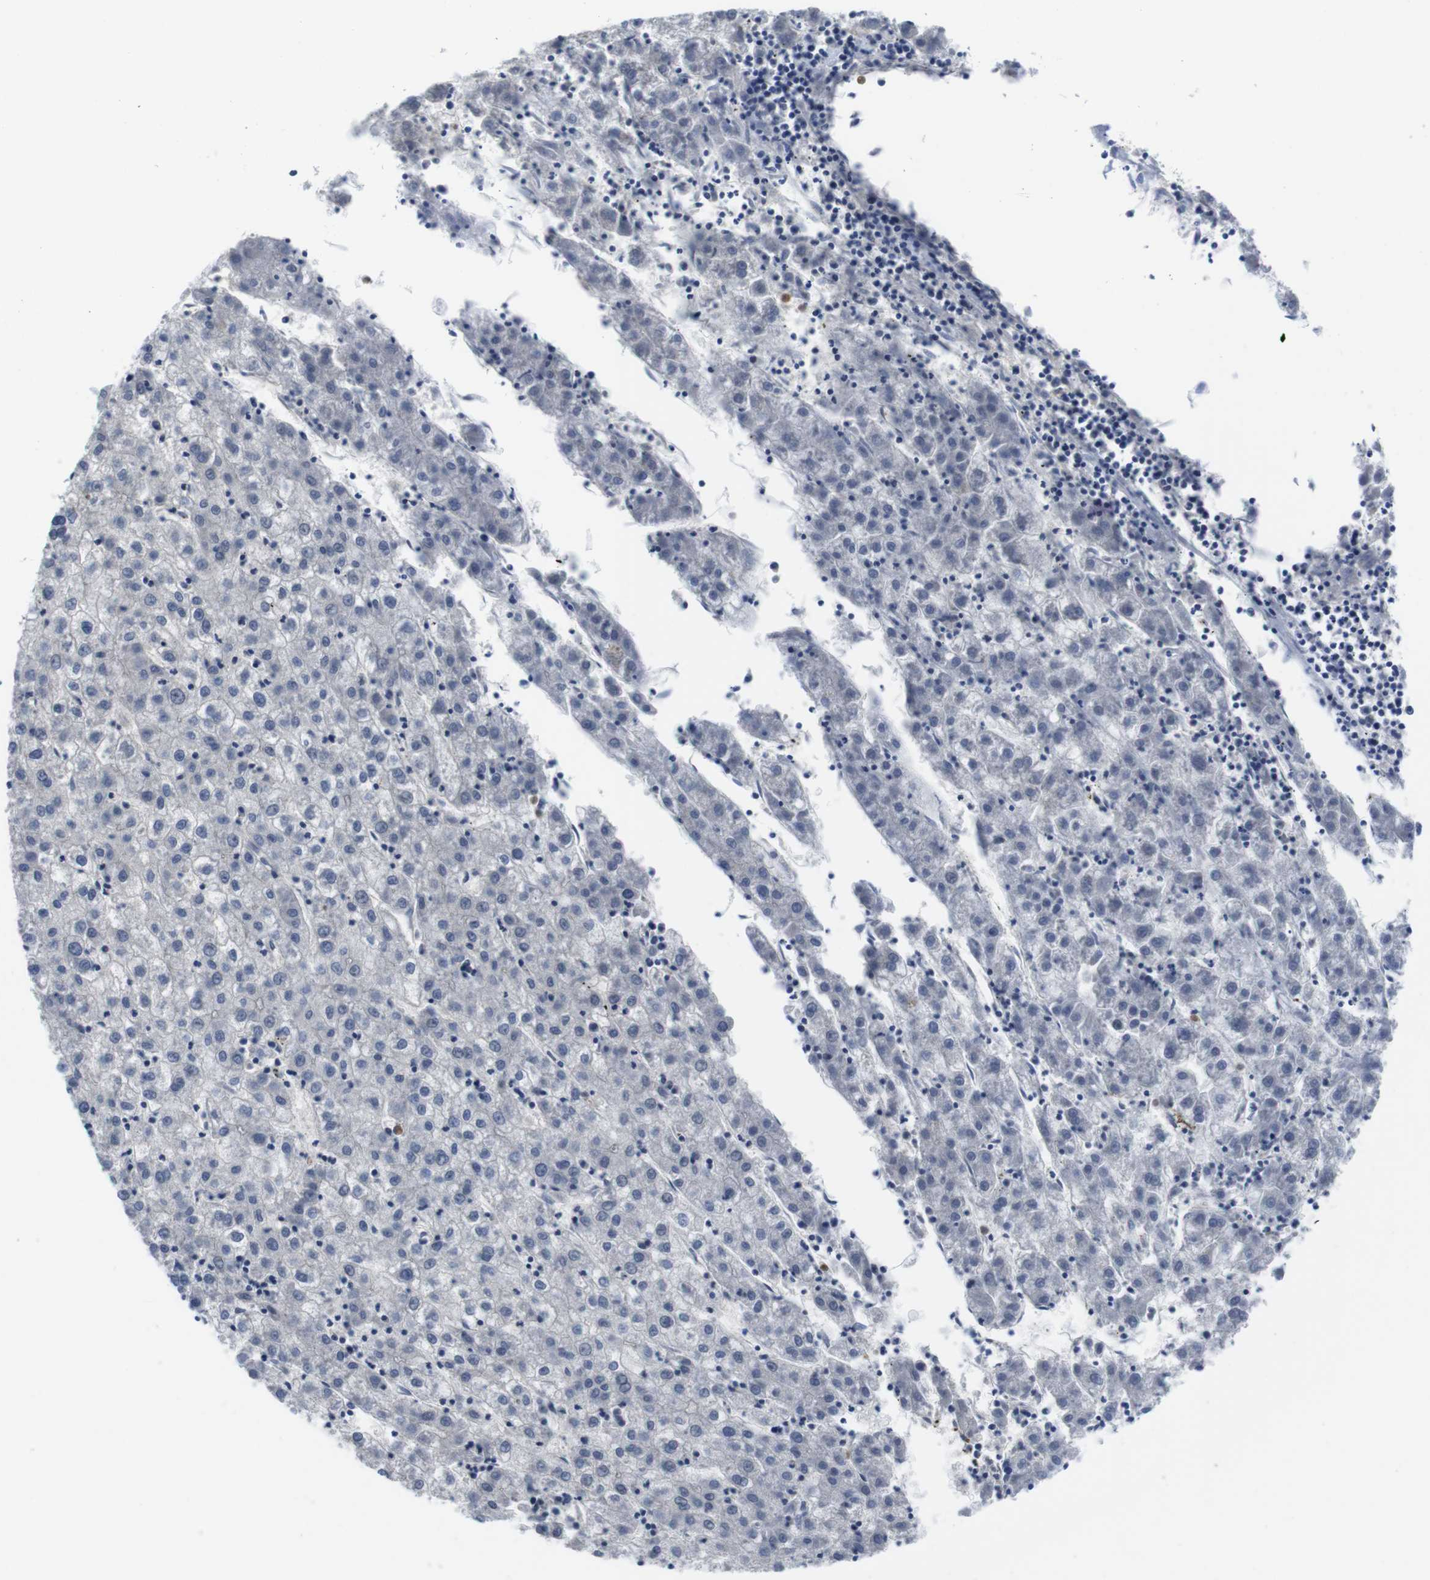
{"staining": {"intensity": "negative", "quantity": "none", "location": "none"}, "tissue": "liver cancer", "cell_type": "Tumor cells", "image_type": "cancer", "snomed": [{"axis": "morphology", "description": "Carcinoma, Hepatocellular, NOS"}, {"axis": "topography", "description": "Liver"}], "caption": "DAB immunohistochemical staining of liver hepatocellular carcinoma shows no significant expression in tumor cells. (Immunohistochemistry, brightfield microscopy, high magnification).", "gene": "FADD", "patient": {"sex": "male", "age": 72}}